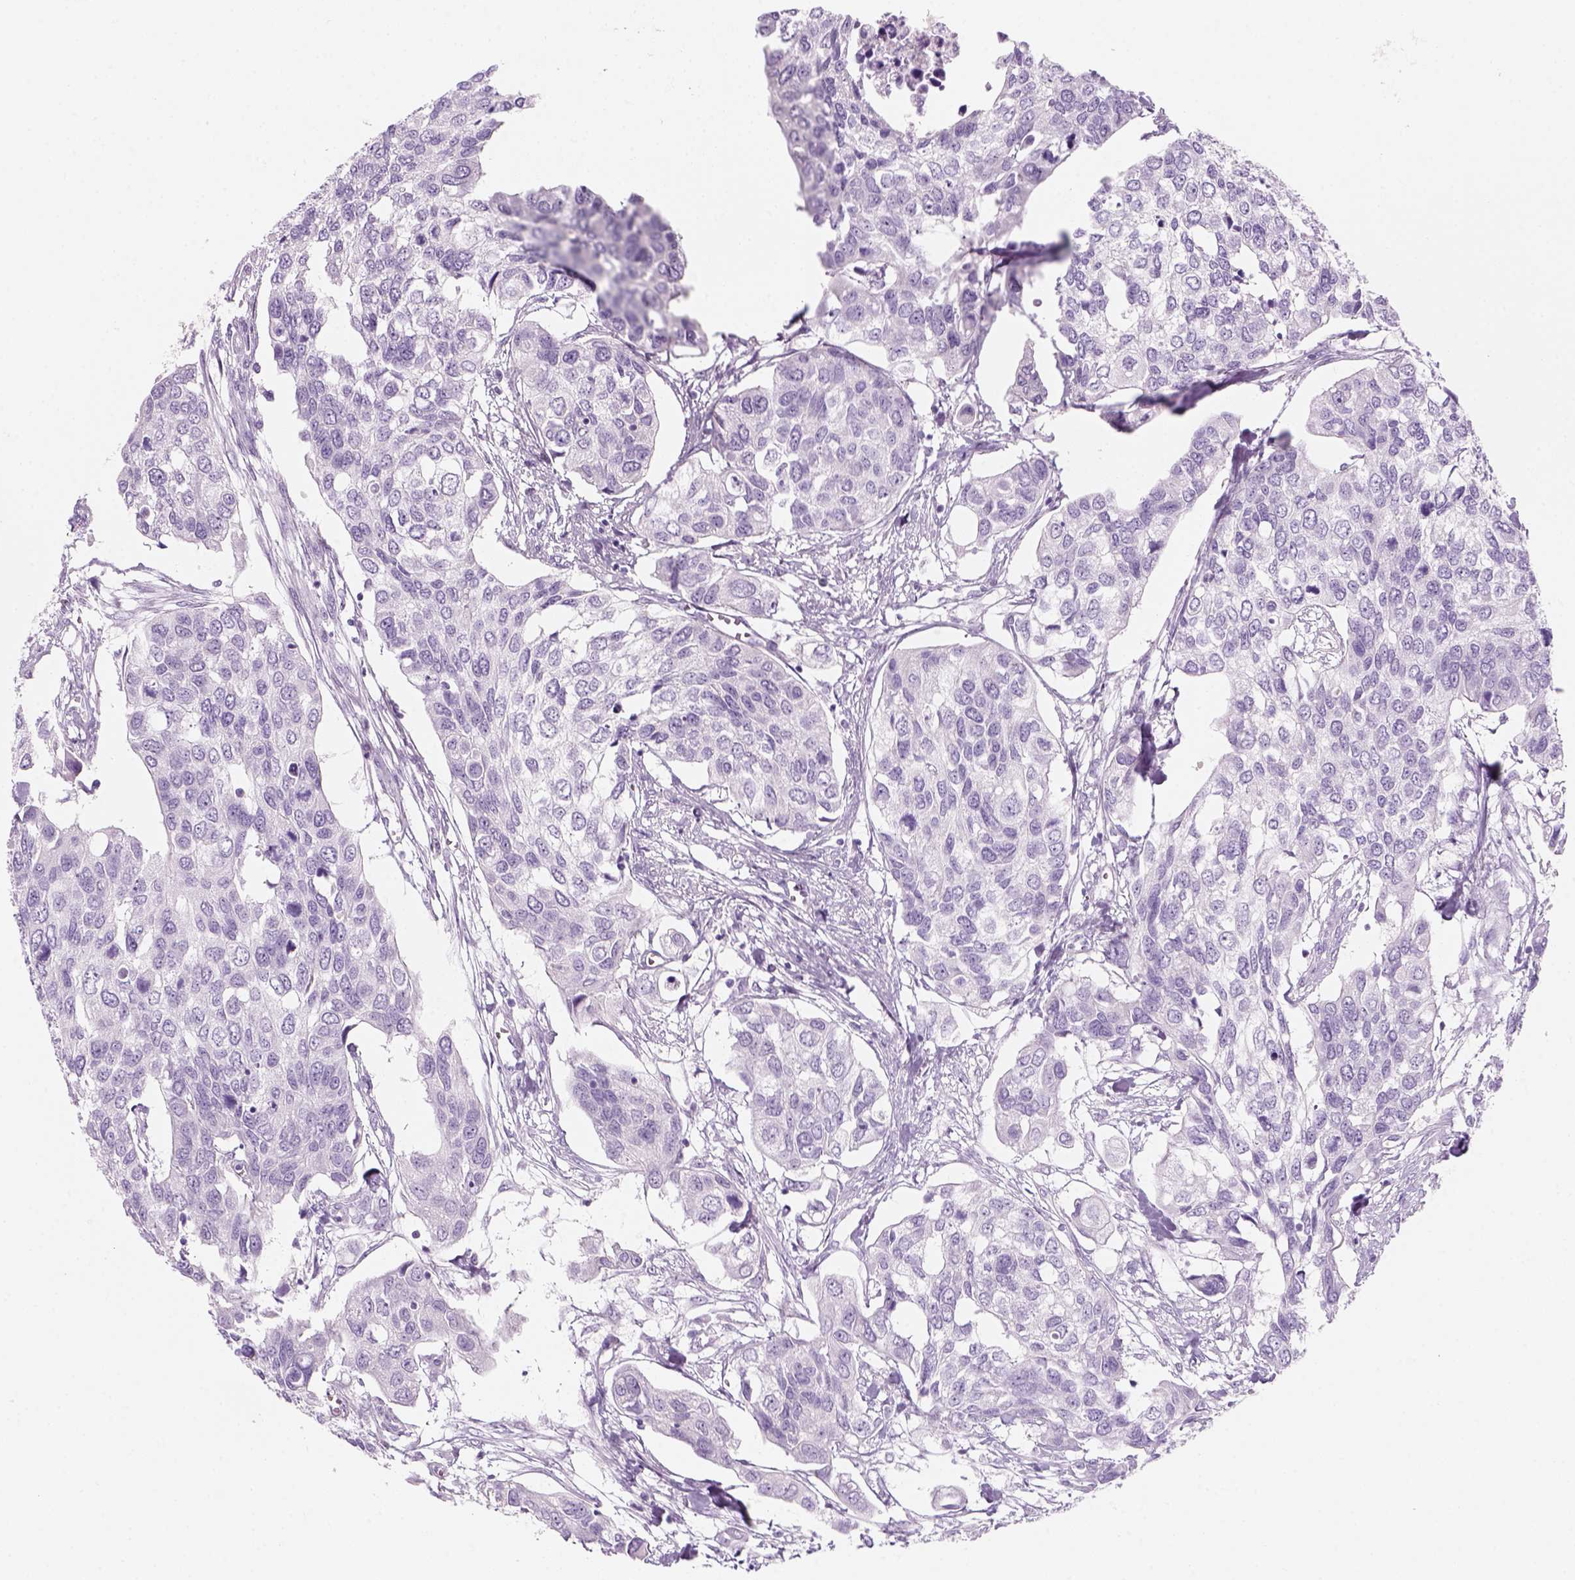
{"staining": {"intensity": "negative", "quantity": "none", "location": "none"}, "tissue": "urothelial cancer", "cell_type": "Tumor cells", "image_type": "cancer", "snomed": [{"axis": "morphology", "description": "Urothelial carcinoma, High grade"}, {"axis": "topography", "description": "Urinary bladder"}], "caption": "Protein analysis of urothelial carcinoma (high-grade) shows no significant positivity in tumor cells.", "gene": "KRTAP11-1", "patient": {"sex": "male", "age": 60}}